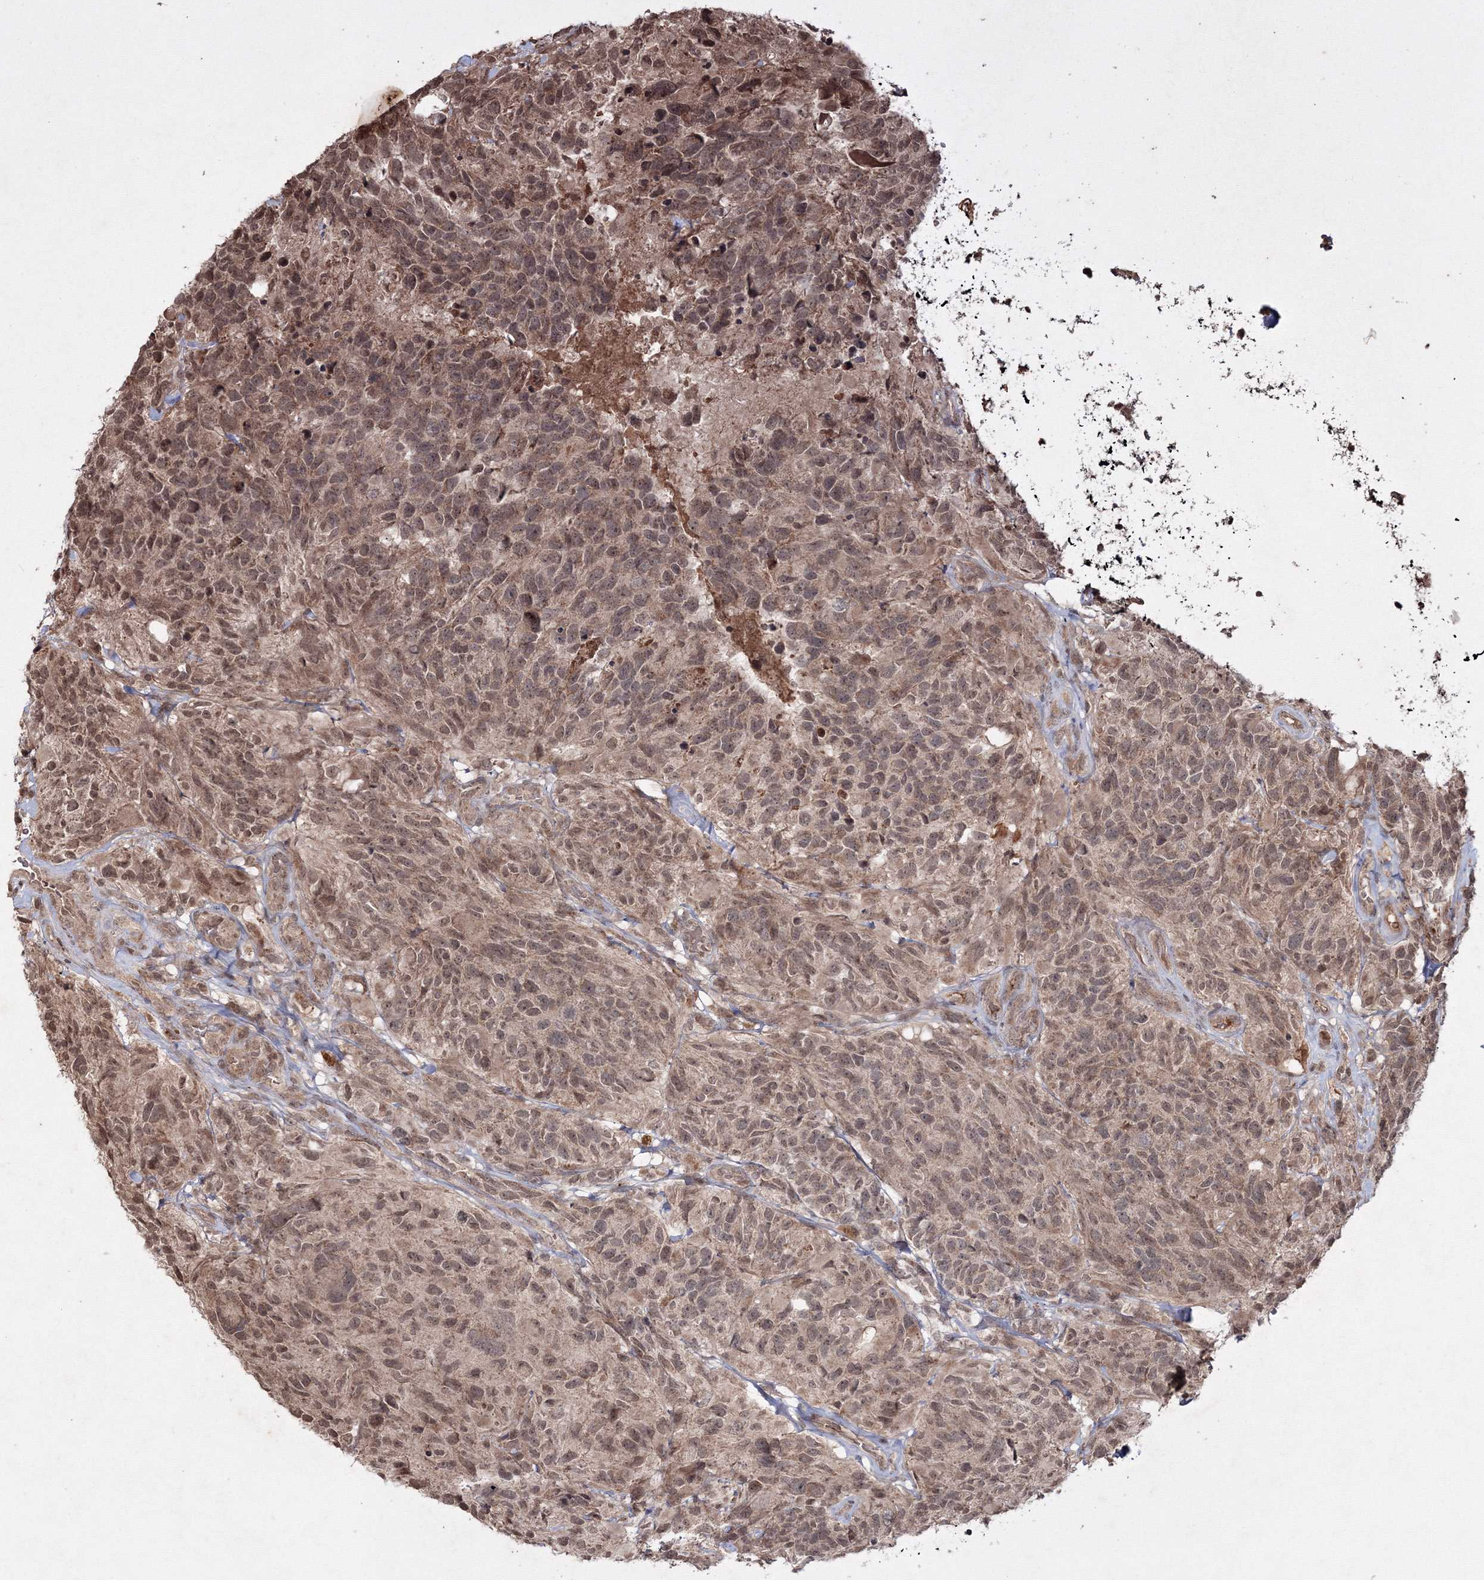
{"staining": {"intensity": "moderate", "quantity": ">75%", "location": "cytoplasmic/membranous,nuclear"}, "tissue": "glioma", "cell_type": "Tumor cells", "image_type": "cancer", "snomed": [{"axis": "morphology", "description": "Glioma, malignant, High grade"}, {"axis": "topography", "description": "Brain"}], "caption": "Immunohistochemical staining of malignant high-grade glioma displays medium levels of moderate cytoplasmic/membranous and nuclear protein staining in about >75% of tumor cells.", "gene": "PEX13", "patient": {"sex": "male", "age": 69}}